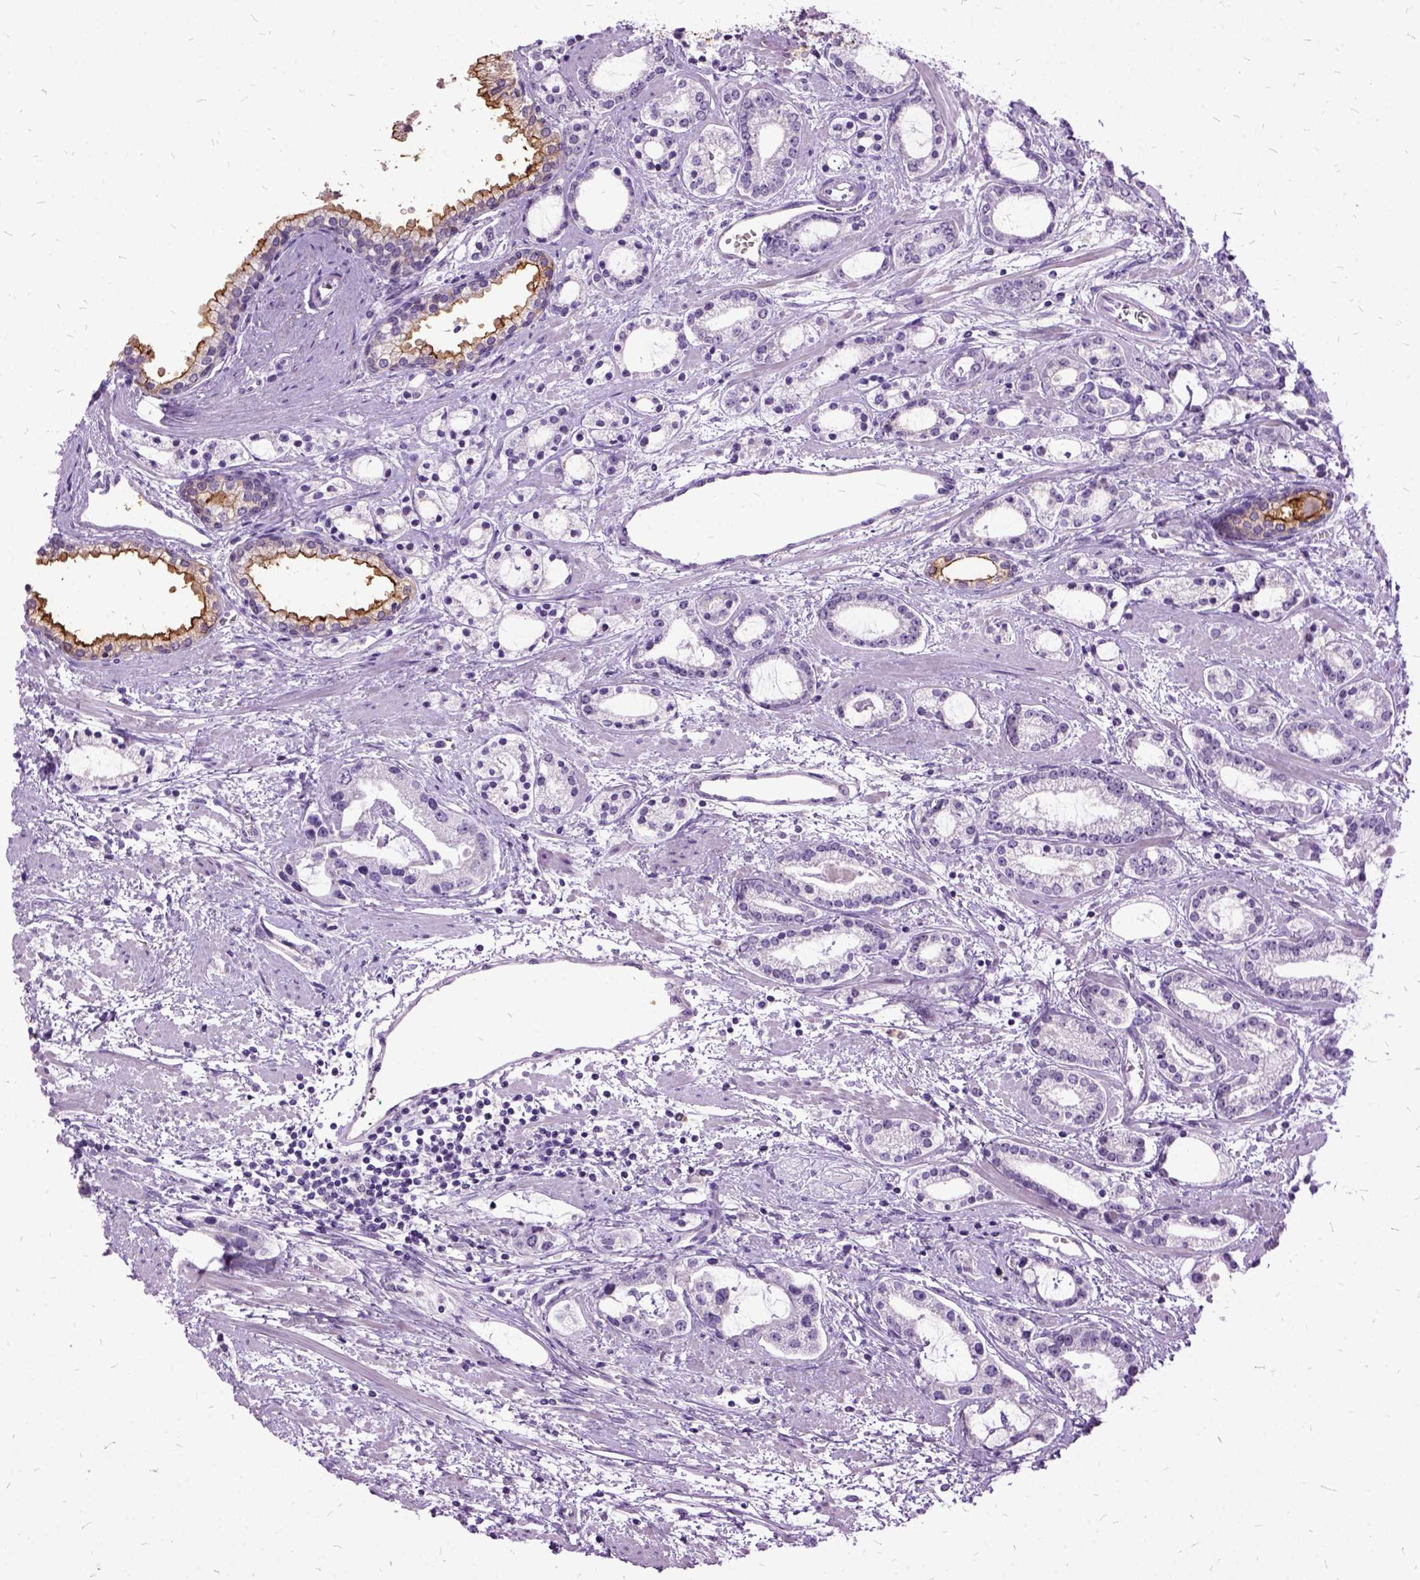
{"staining": {"intensity": "strong", "quantity": "<25%", "location": "cytoplasmic/membranous"}, "tissue": "prostate cancer", "cell_type": "Tumor cells", "image_type": "cancer", "snomed": [{"axis": "morphology", "description": "Adenocarcinoma, Medium grade"}, {"axis": "topography", "description": "Prostate"}], "caption": "Human medium-grade adenocarcinoma (prostate) stained with a brown dye reveals strong cytoplasmic/membranous positive expression in approximately <25% of tumor cells.", "gene": "MME", "patient": {"sex": "male", "age": 57}}